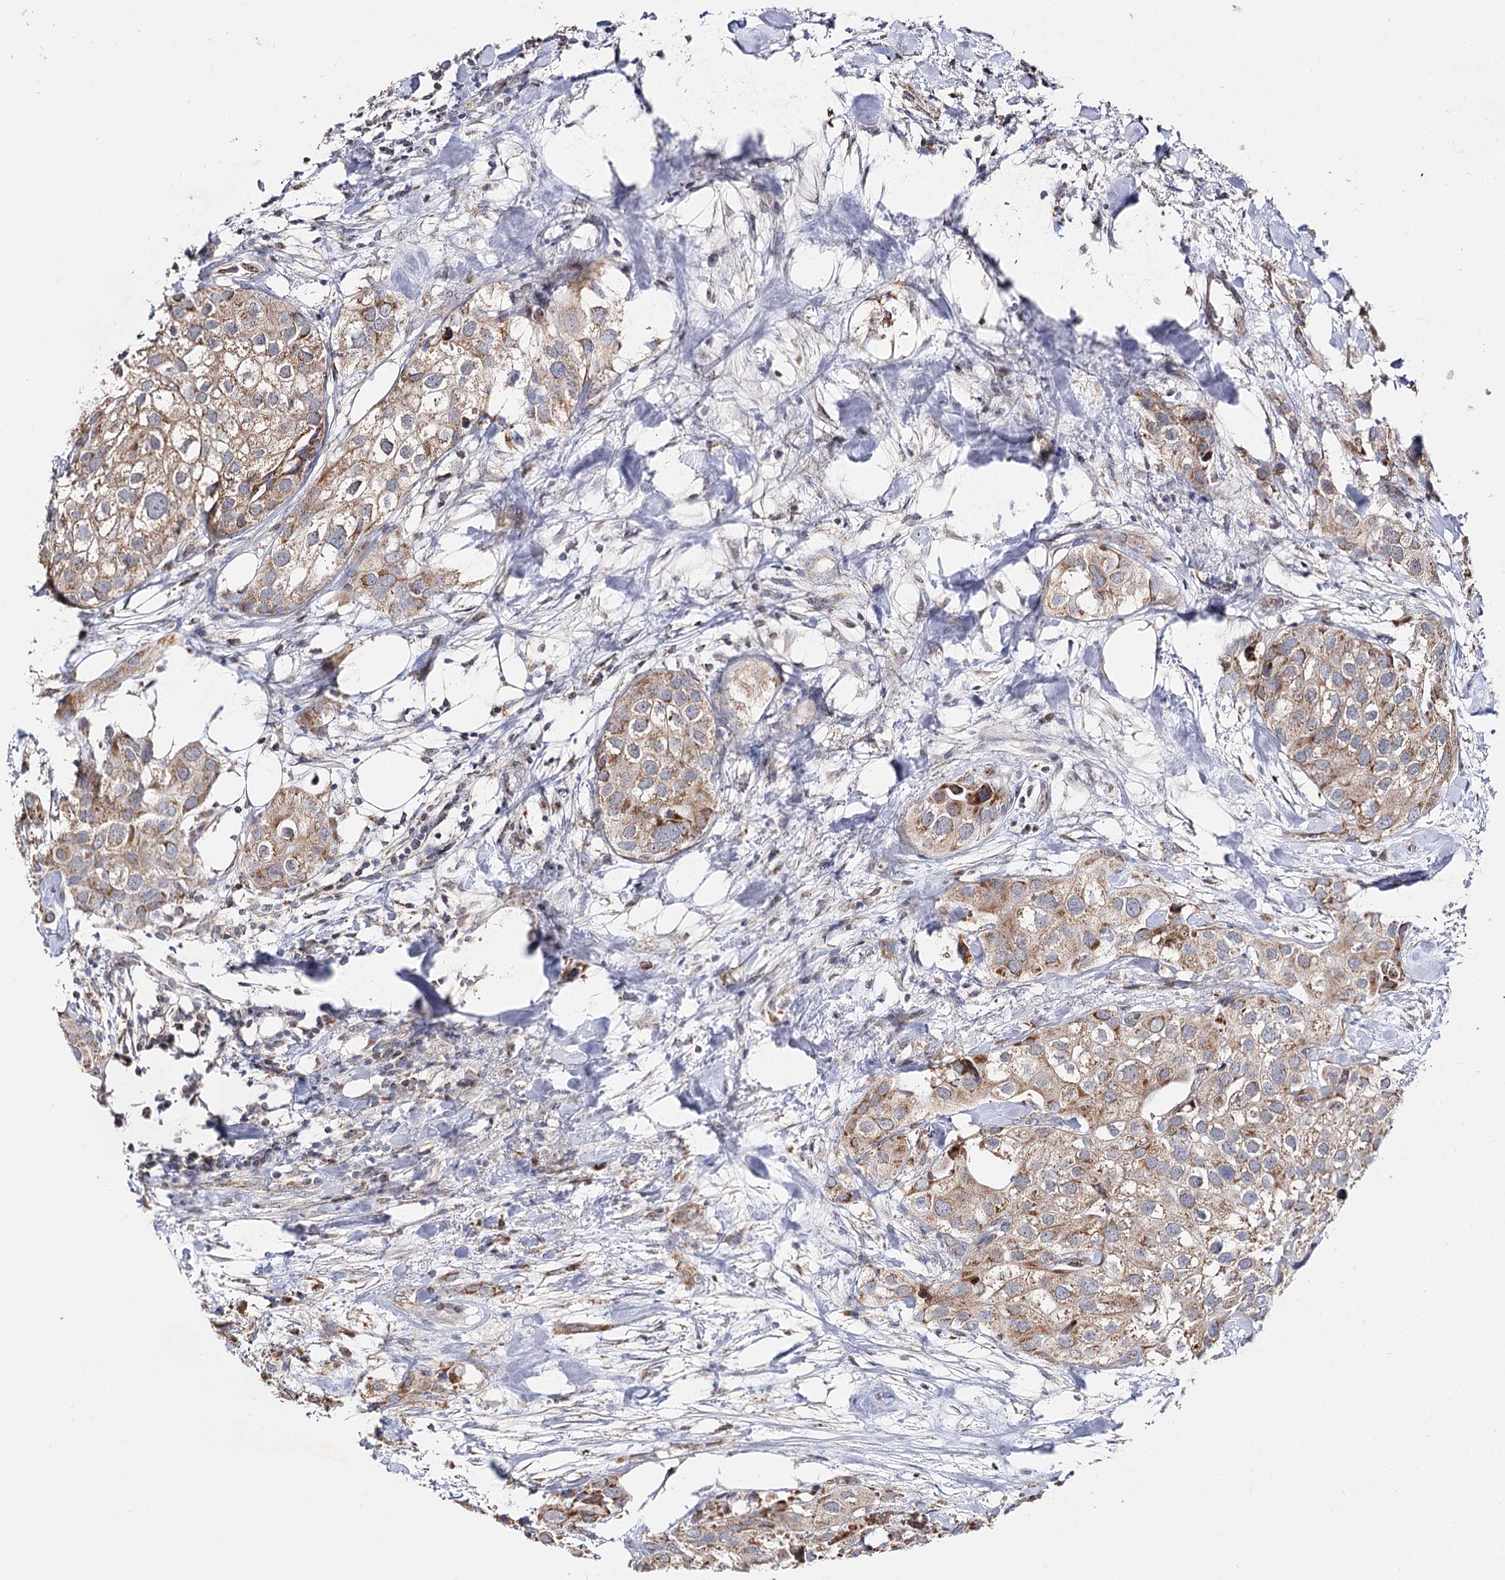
{"staining": {"intensity": "weak", "quantity": ">75%", "location": "cytoplasmic/membranous"}, "tissue": "urothelial cancer", "cell_type": "Tumor cells", "image_type": "cancer", "snomed": [{"axis": "morphology", "description": "Urothelial carcinoma, High grade"}, {"axis": "topography", "description": "Urinary bladder"}], "caption": "High-magnification brightfield microscopy of urothelial carcinoma (high-grade) stained with DAB (3,3'-diaminobenzidine) (brown) and counterstained with hematoxylin (blue). tumor cells exhibit weak cytoplasmic/membranous expression is present in about>75% of cells.", "gene": "CBR4", "patient": {"sex": "male", "age": 64}}